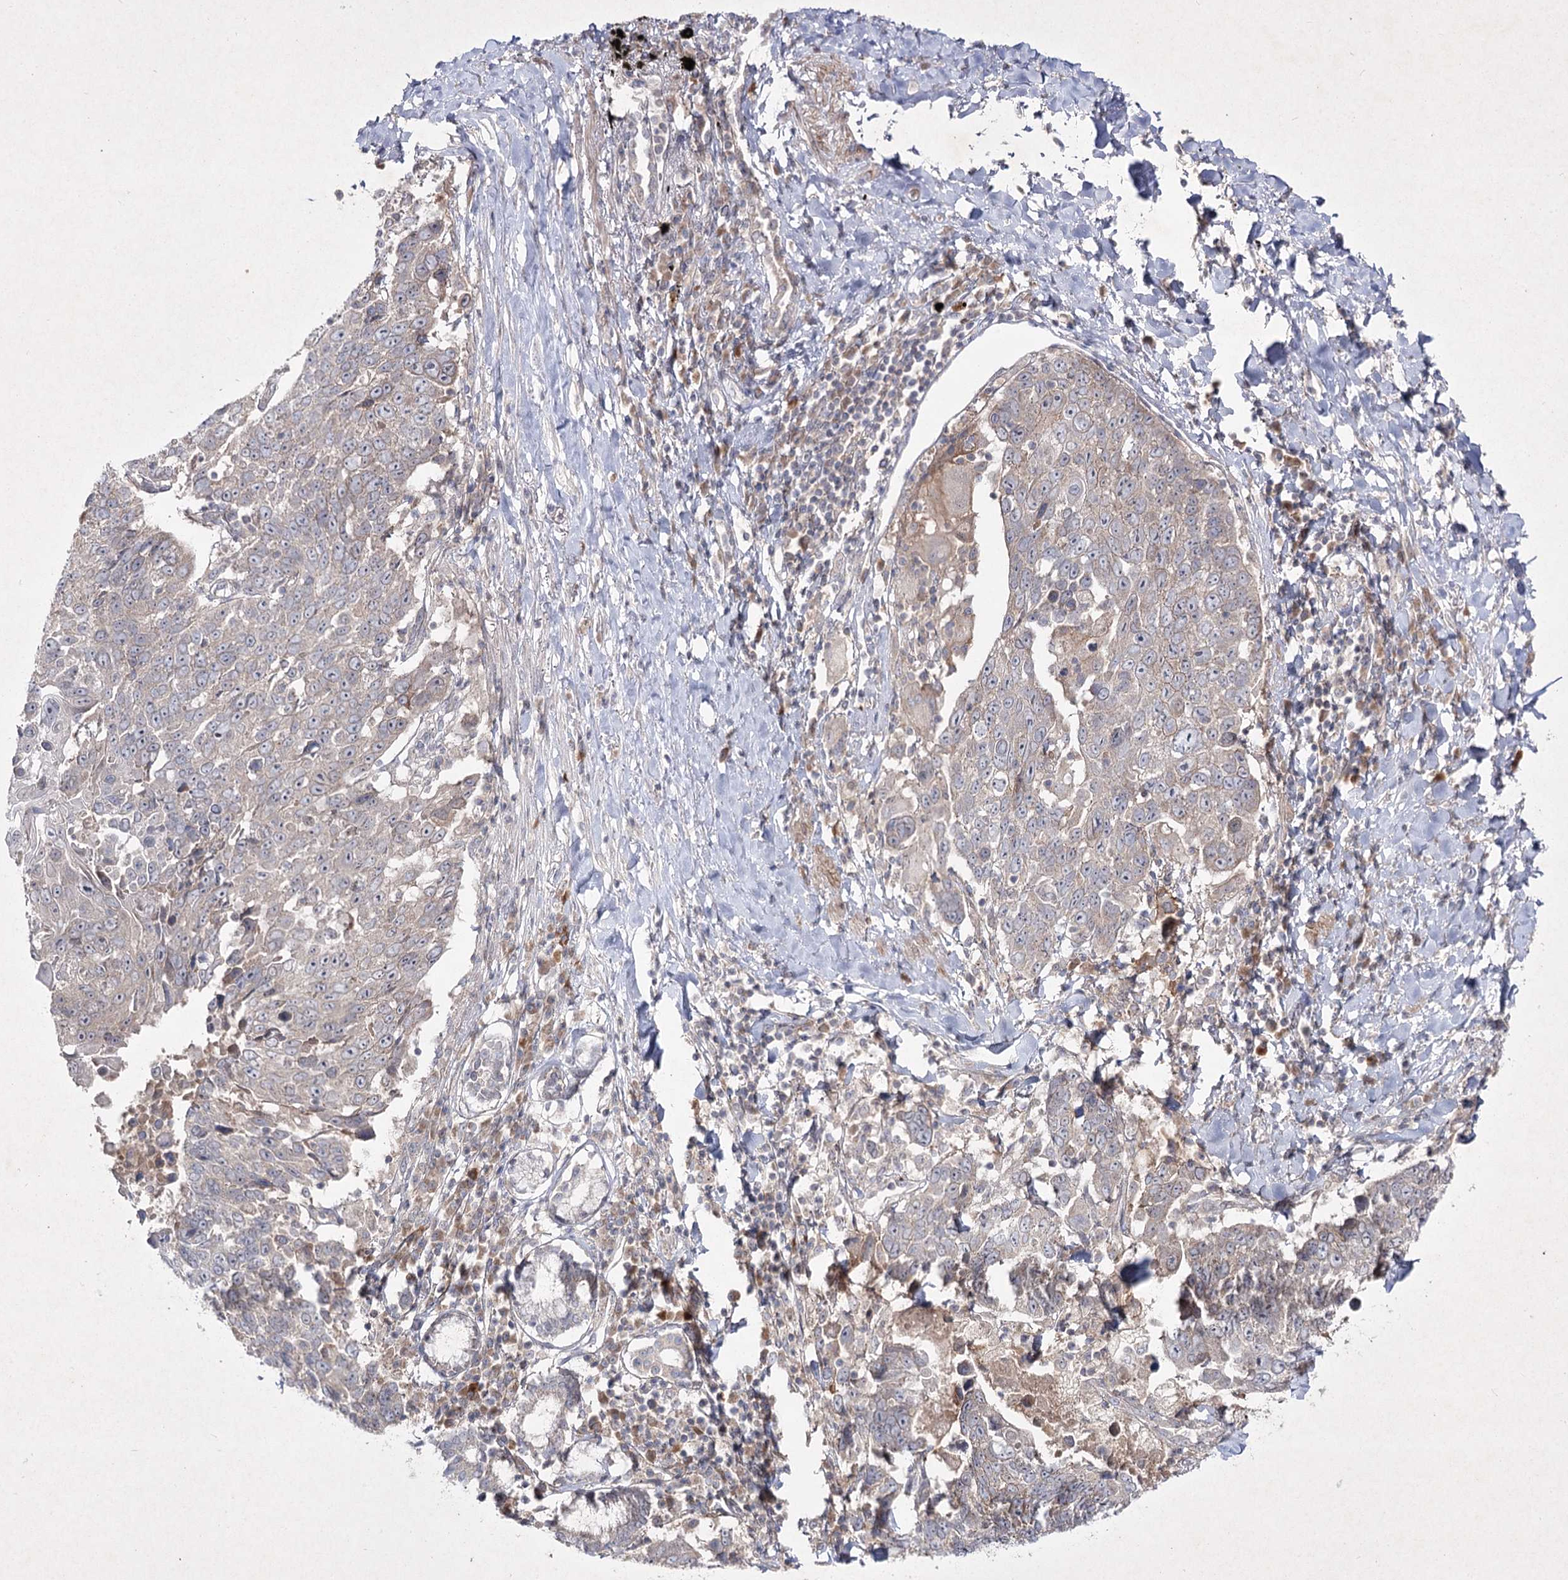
{"staining": {"intensity": "weak", "quantity": "<25%", "location": "cytoplasmic/membranous"}, "tissue": "lung cancer", "cell_type": "Tumor cells", "image_type": "cancer", "snomed": [{"axis": "morphology", "description": "Squamous cell carcinoma, NOS"}, {"axis": "topography", "description": "Lung"}], "caption": "An image of lung cancer (squamous cell carcinoma) stained for a protein shows no brown staining in tumor cells.", "gene": "CIB2", "patient": {"sex": "male", "age": 66}}